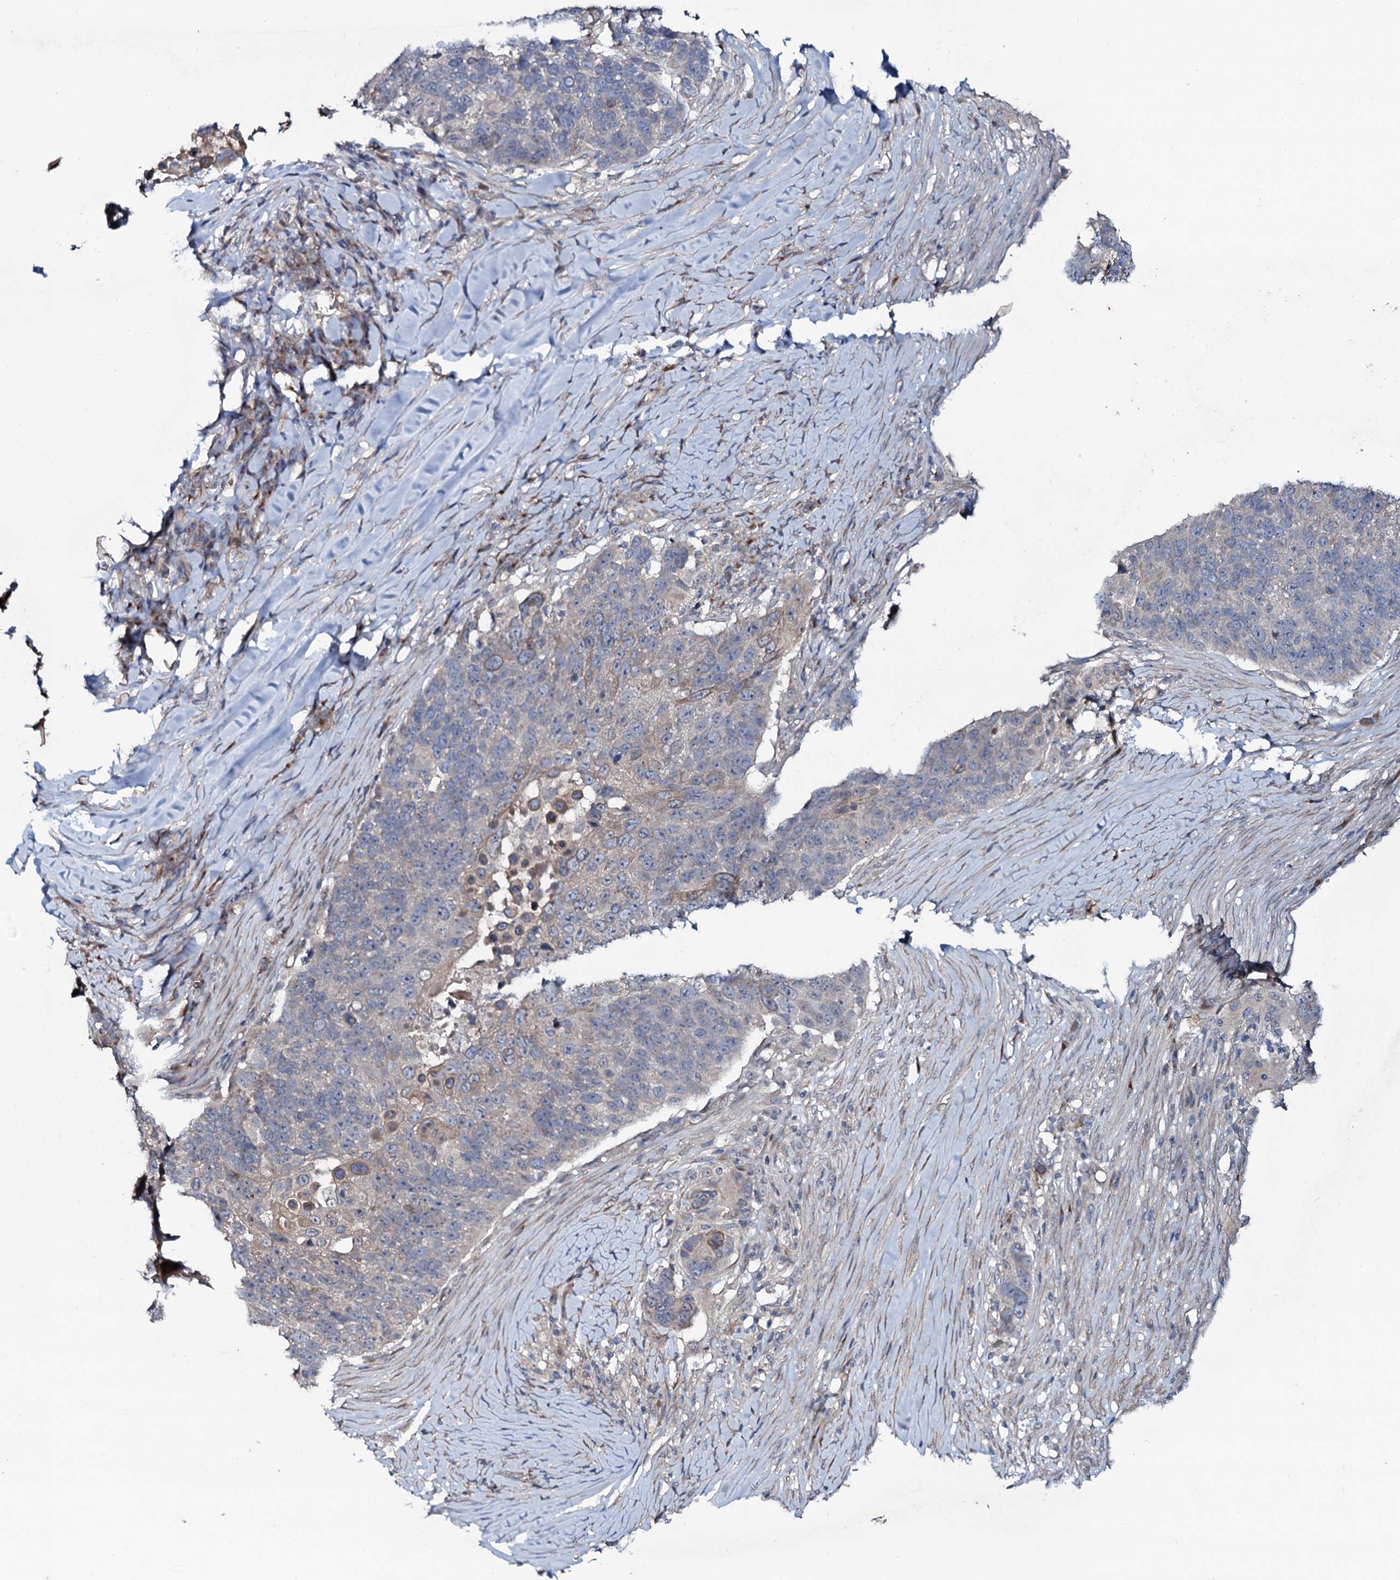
{"staining": {"intensity": "weak", "quantity": "<25%", "location": "cytoplasmic/membranous"}, "tissue": "lung cancer", "cell_type": "Tumor cells", "image_type": "cancer", "snomed": [{"axis": "morphology", "description": "Normal tissue, NOS"}, {"axis": "morphology", "description": "Squamous cell carcinoma, NOS"}, {"axis": "topography", "description": "Lymph node"}, {"axis": "topography", "description": "Lung"}], "caption": "This is a image of immunohistochemistry staining of lung squamous cell carcinoma, which shows no staining in tumor cells.", "gene": "COG6", "patient": {"sex": "male", "age": 66}}